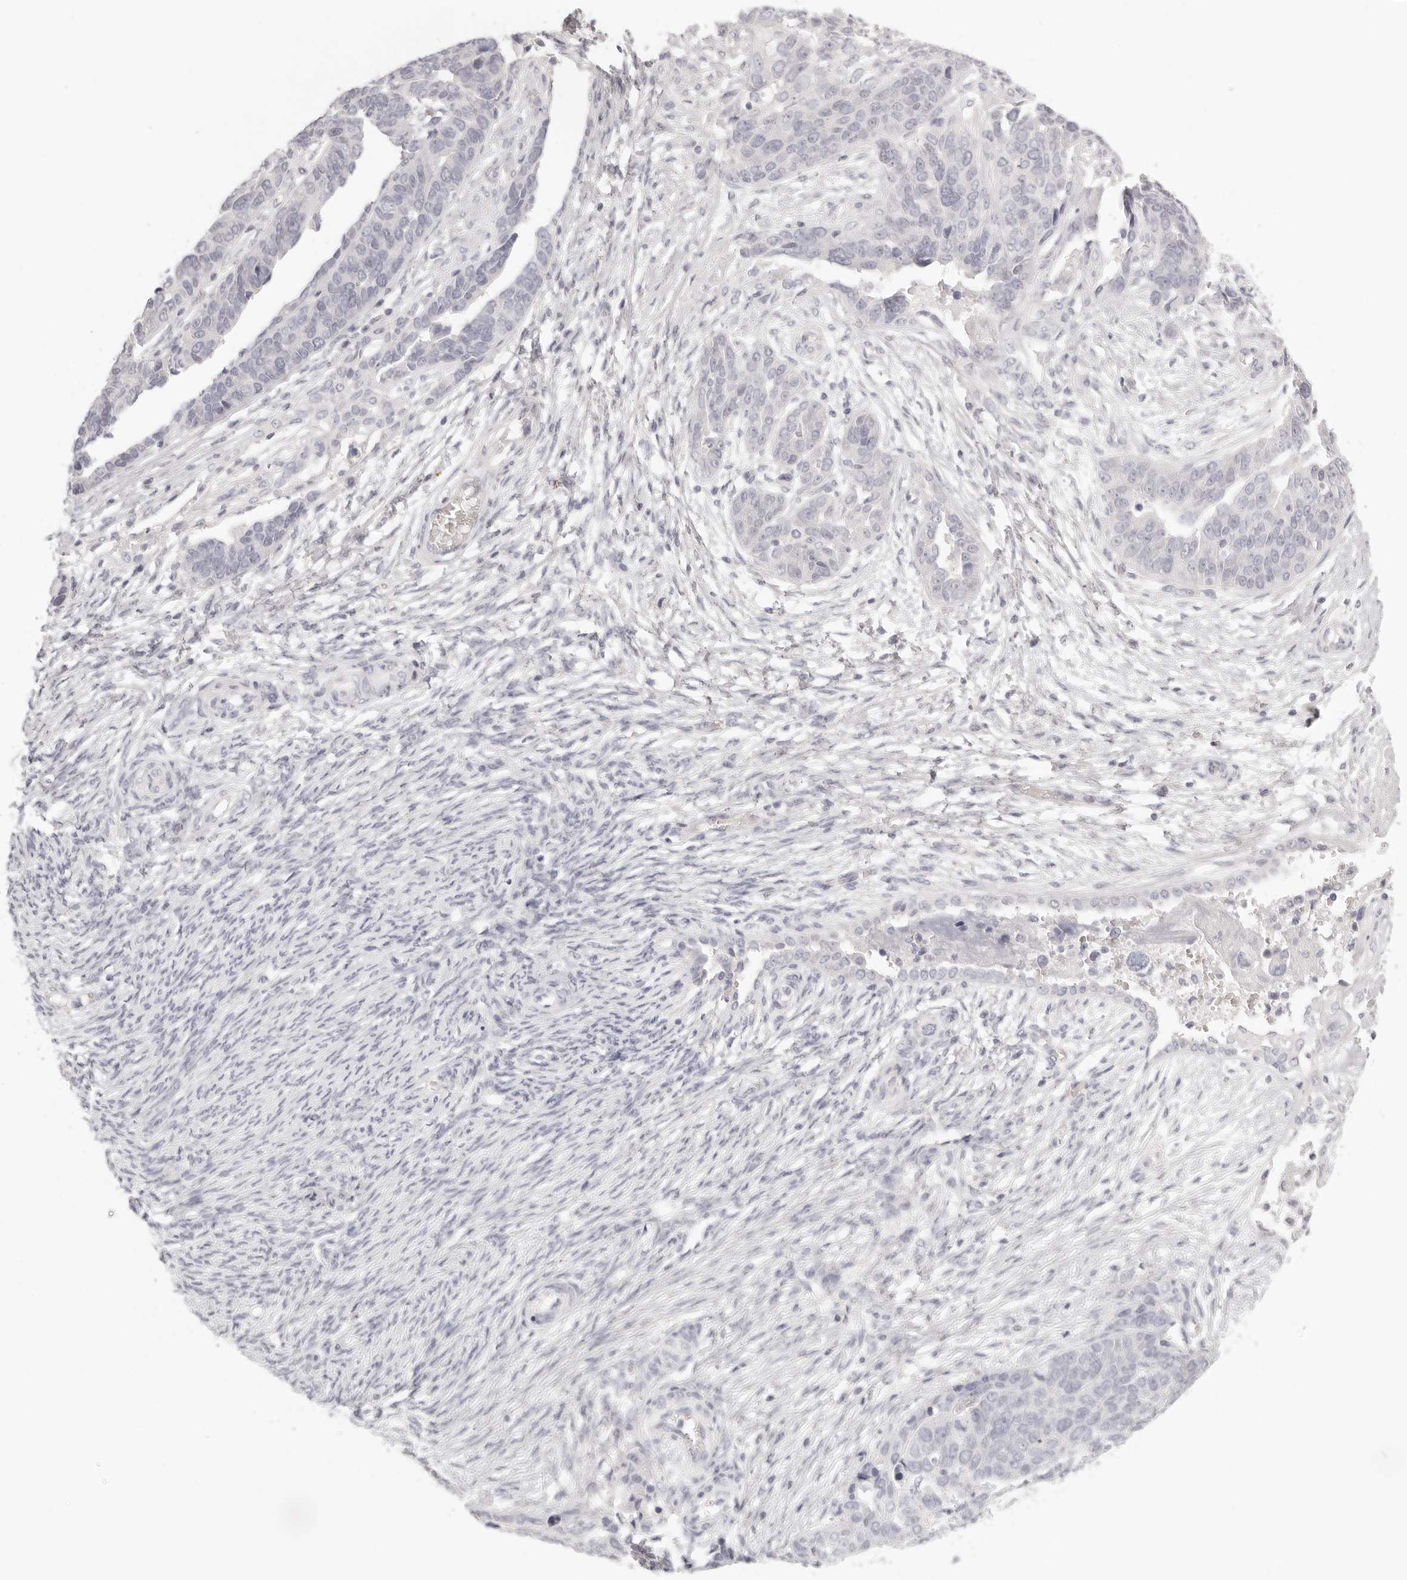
{"staining": {"intensity": "negative", "quantity": "none", "location": "none"}, "tissue": "ovarian cancer", "cell_type": "Tumor cells", "image_type": "cancer", "snomed": [{"axis": "morphology", "description": "Cystadenocarcinoma, serous, NOS"}, {"axis": "topography", "description": "Ovary"}], "caption": "Serous cystadenocarcinoma (ovarian) was stained to show a protein in brown. There is no significant expression in tumor cells.", "gene": "FABP1", "patient": {"sex": "female", "age": 44}}